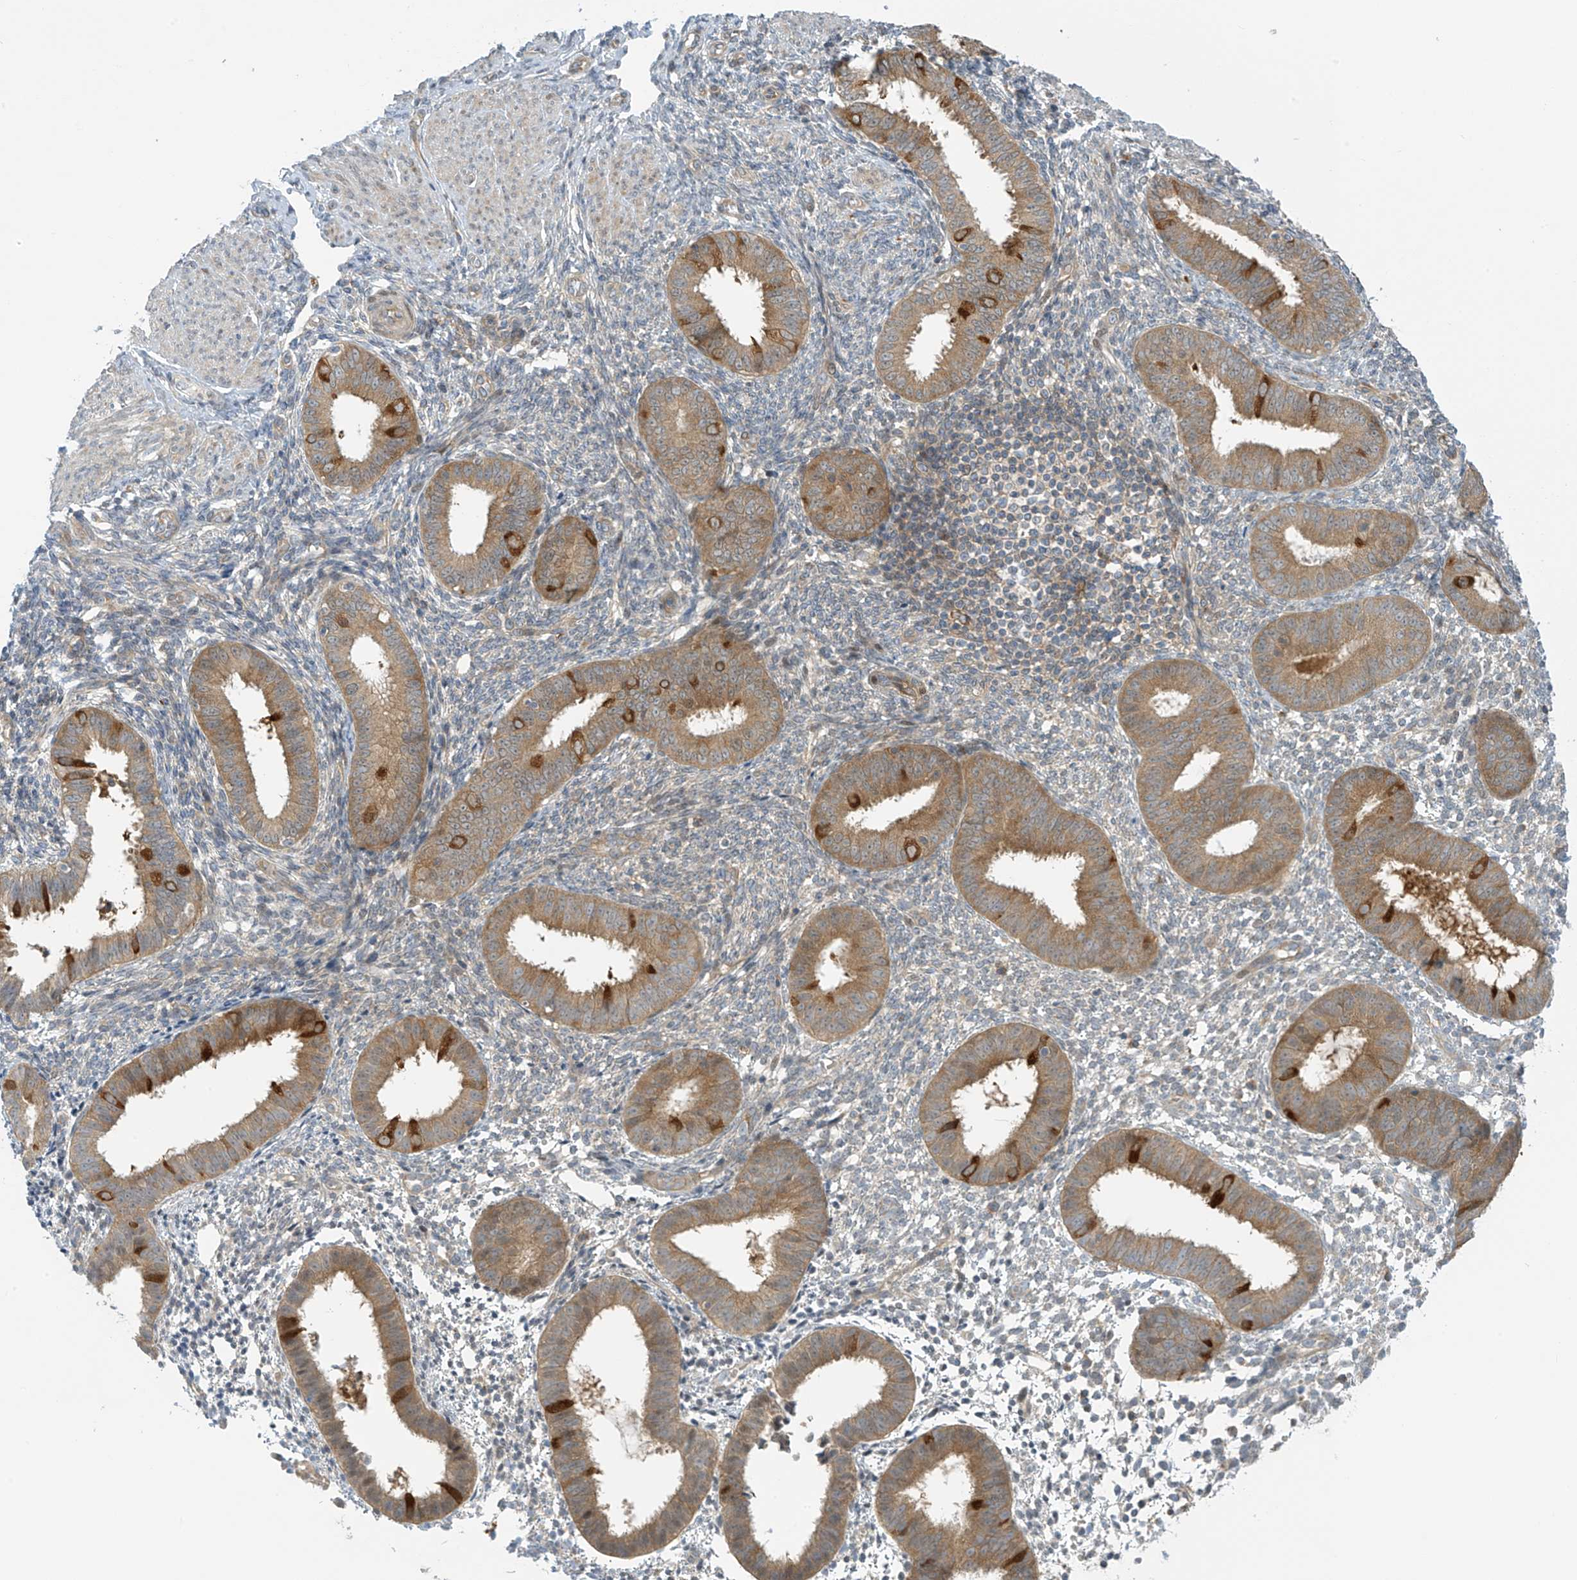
{"staining": {"intensity": "weak", "quantity": "<25%", "location": "cytoplasmic/membranous"}, "tissue": "endometrium", "cell_type": "Cells in endometrial stroma", "image_type": "normal", "snomed": [{"axis": "morphology", "description": "Normal tissue, NOS"}, {"axis": "topography", "description": "Uterus"}, {"axis": "topography", "description": "Endometrium"}], "caption": "Endometrium stained for a protein using immunohistochemistry (IHC) reveals no positivity cells in endometrial stroma.", "gene": "FSD1L", "patient": {"sex": "female", "age": 48}}